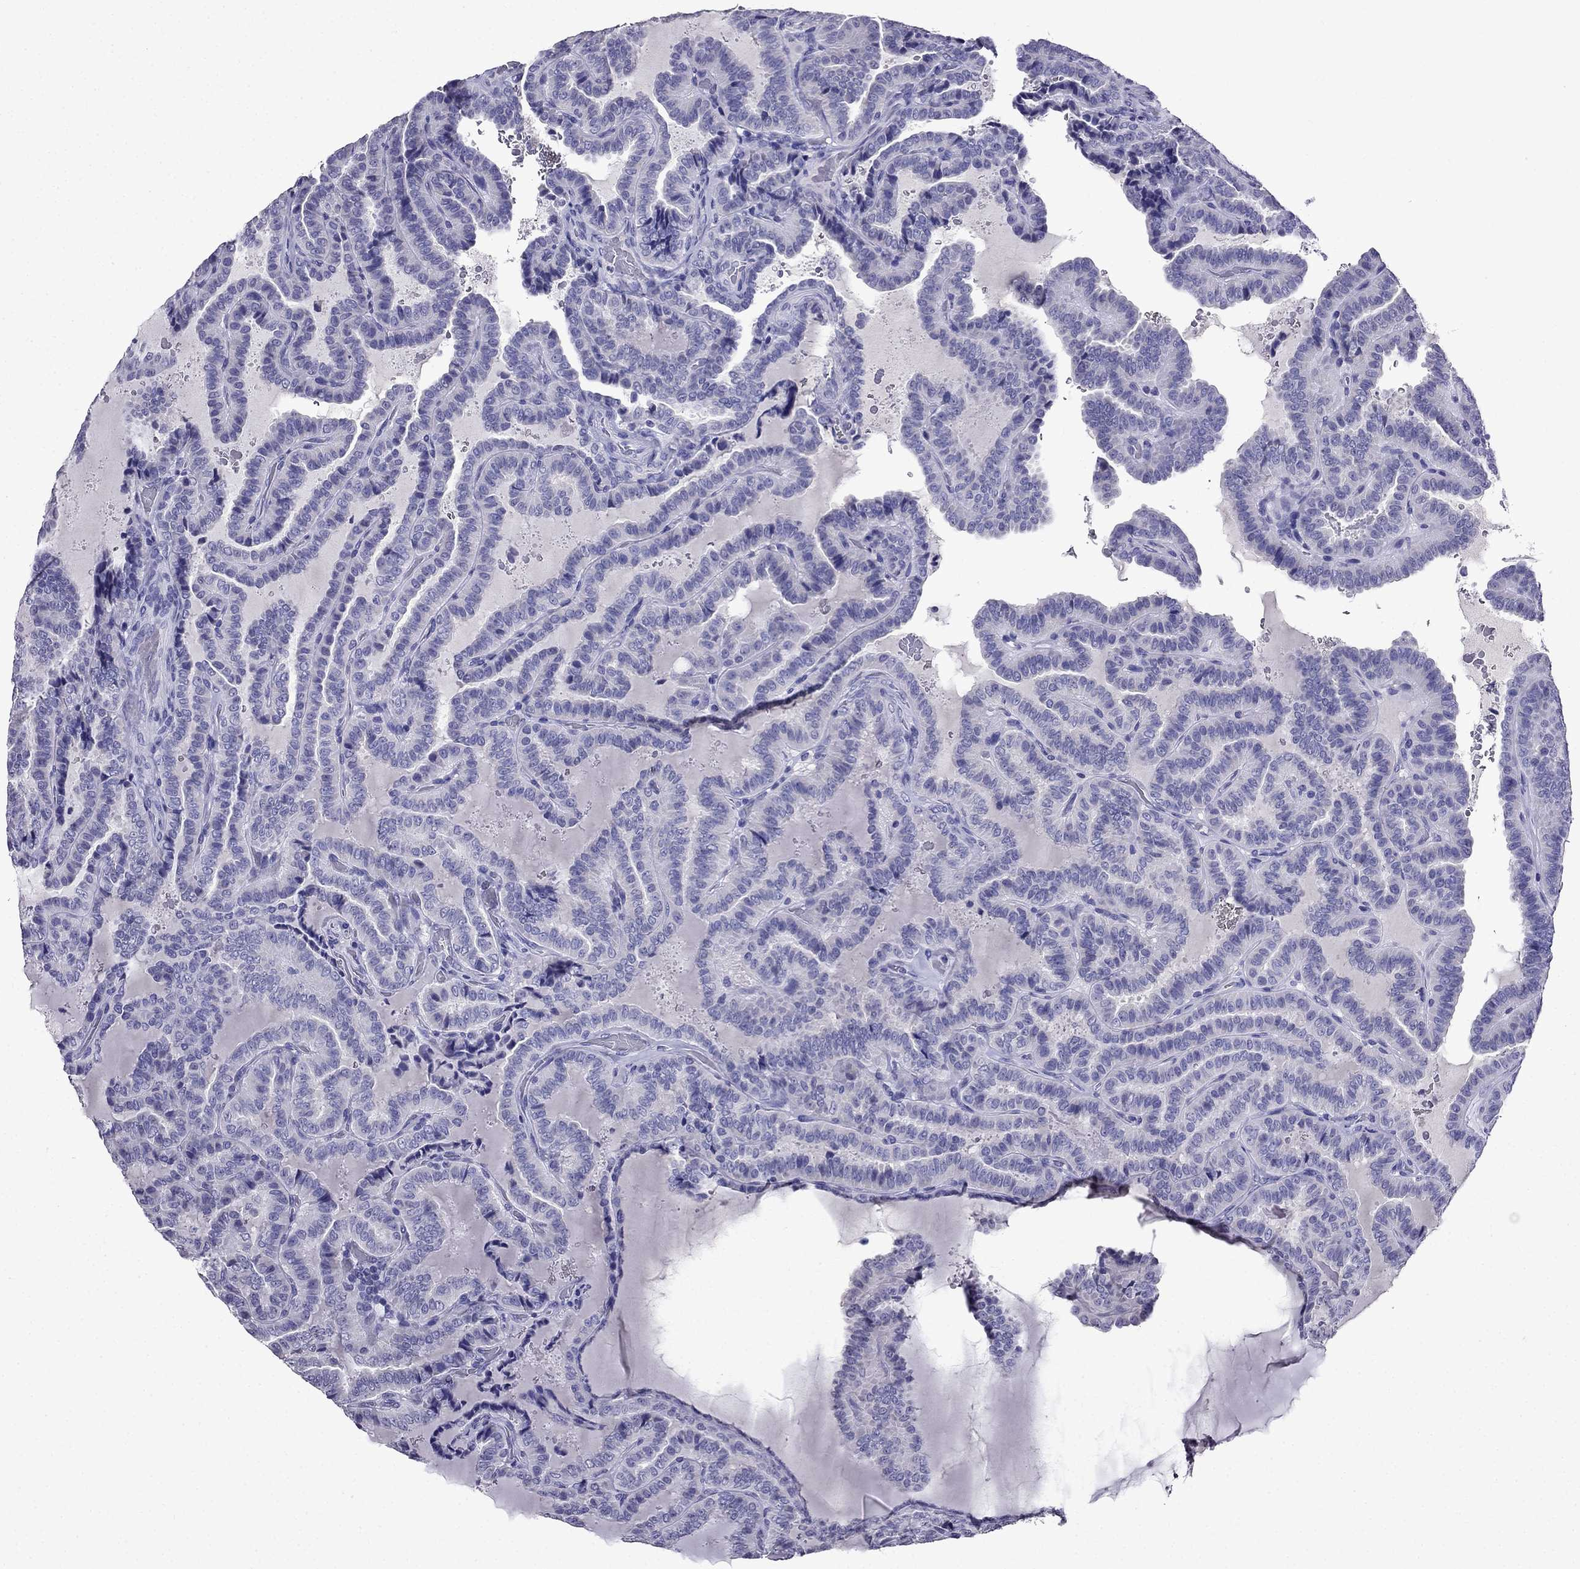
{"staining": {"intensity": "negative", "quantity": "none", "location": "none"}, "tissue": "thyroid cancer", "cell_type": "Tumor cells", "image_type": "cancer", "snomed": [{"axis": "morphology", "description": "Papillary adenocarcinoma, NOS"}, {"axis": "topography", "description": "Thyroid gland"}], "caption": "DAB (3,3'-diaminobenzidine) immunohistochemical staining of thyroid cancer (papillary adenocarcinoma) shows no significant positivity in tumor cells.", "gene": "DNAH17", "patient": {"sex": "female", "age": 39}}